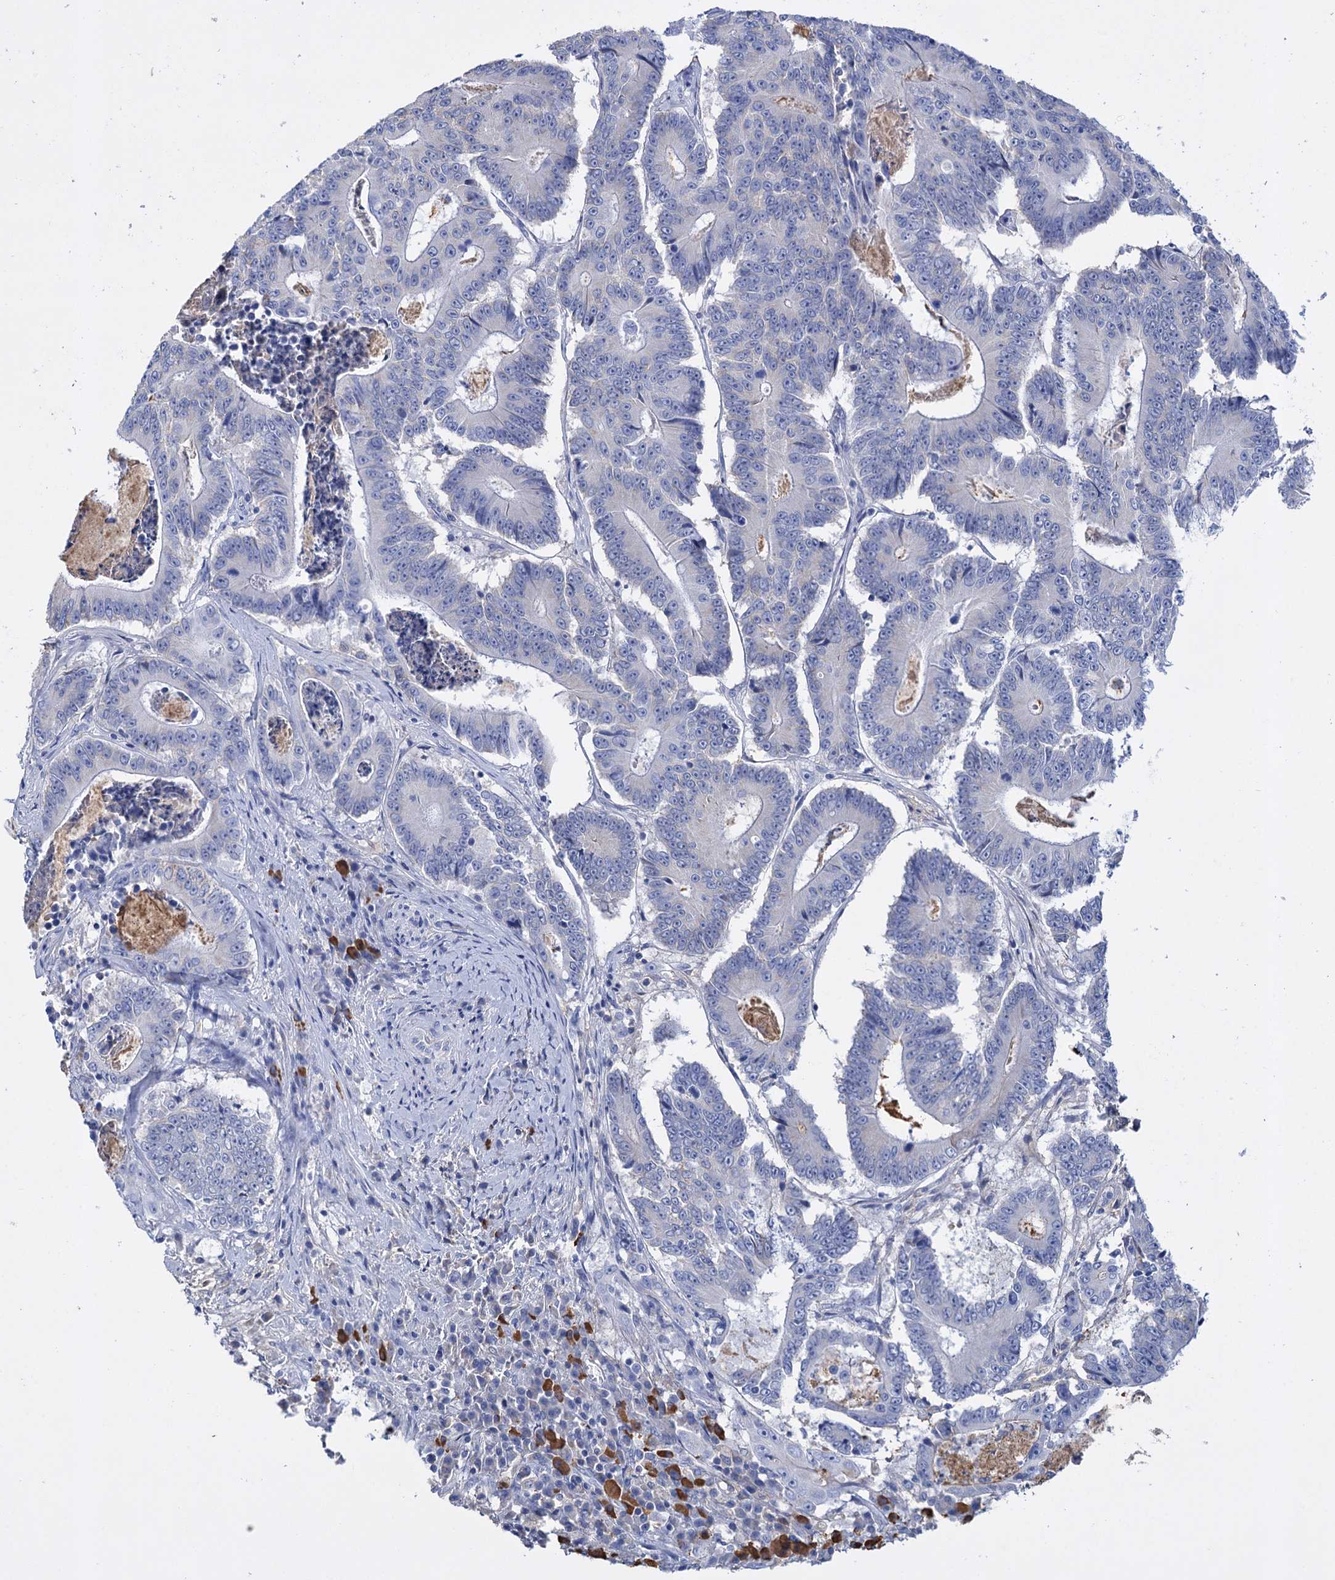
{"staining": {"intensity": "negative", "quantity": "none", "location": "none"}, "tissue": "colorectal cancer", "cell_type": "Tumor cells", "image_type": "cancer", "snomed": [{"axis": "morphology", "description": "Adenocarcinoma, NOS"}, {"axis": "topography", "description": "Colon"}], "caption": "Tumor cells show no significant staining in colorectal adenocarcinoma. (Brightfield microscopy of DAB immunohistochemistry (IHC) at high magnification).", "gene": "FBXW12", "patient": {"sex": "male", "age": 83}}